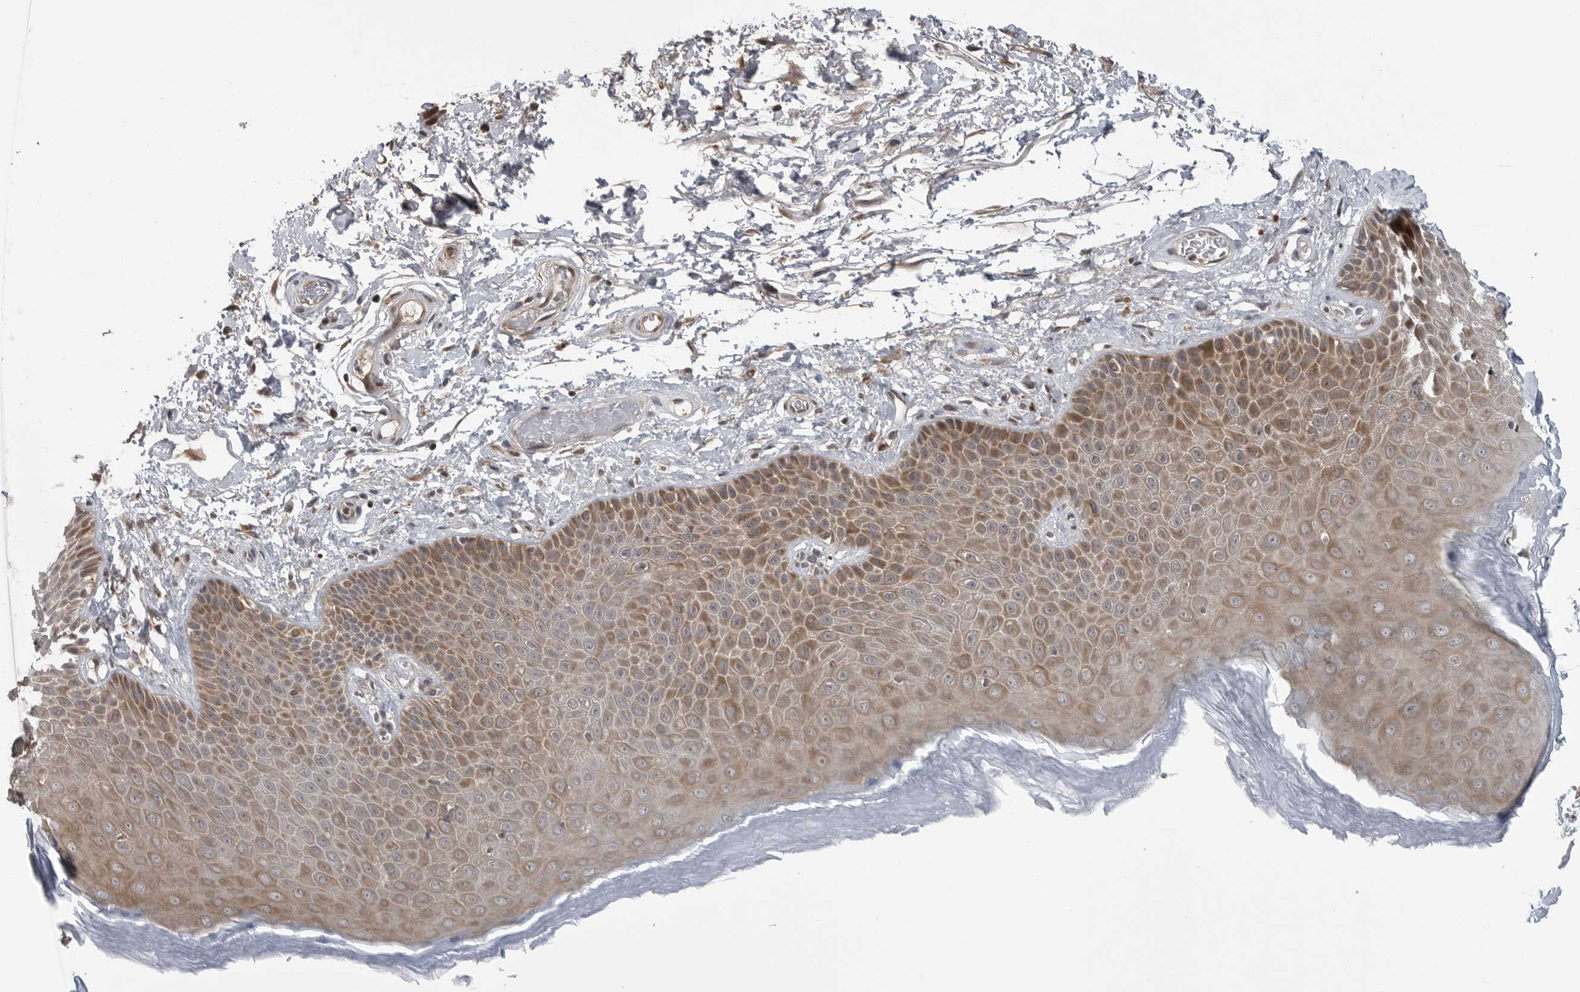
{"staining": {"intensity": "moderate", "quantity": "25%-75%", "location": "cytoplasmic/membranous"}, "tissue": "skin", "cell_type": "Epidermal cells", "image_type": "normal", "snomed": [{"axis": "morphology", "description": "Normal tissue, NOS"}, {"axis": "topography", "description": "Anal"}], "caption": "A brown stain shows moderate cytoplasmic/membranous positivity of a protein in epidermal cells of normal human skin. (IHC, brightfield microscopy, high magnification).", "gene": "FAAP100", "patient": {"sex": "male", "age": 74}}